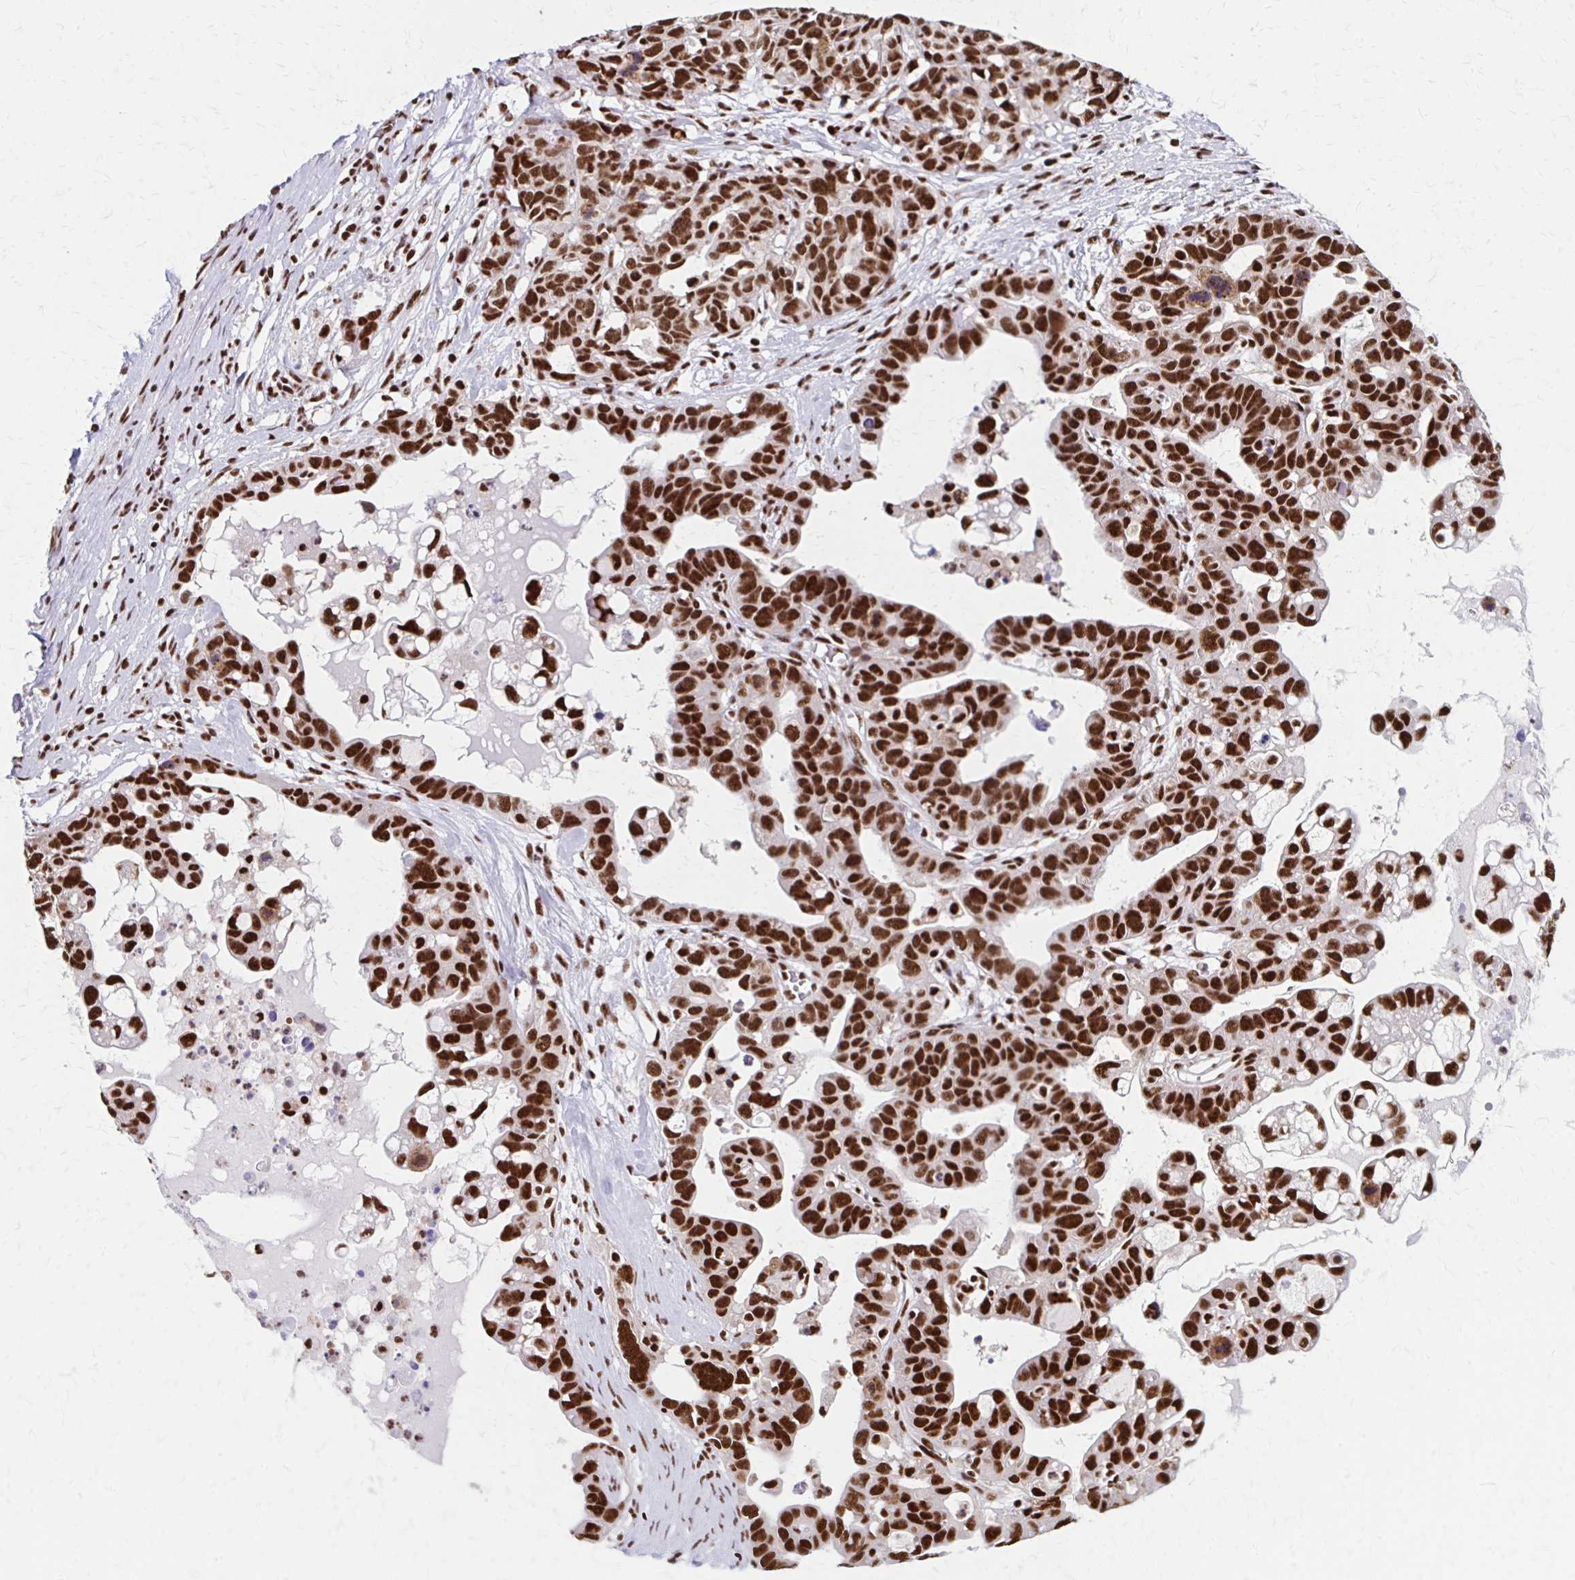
{"staining": {"intensity": "strong", "quantity": ">75%", "location": "nuclear"}, "tissue": "ovarian cancer", "cell_type": "Tumor cells", "image_type": "cancer", "snomed": [{"axis": "morphology", "description": "Cystadenocarcinoma, serous, NOS"}, {"axis": "topography", "description": "Ovary"}], "caption": "Ovarian cancer stained with IHC reveals strong nuclear staining in approximately >75% of tumor cells.", "gene": "CNKSR3", "patient": {"sex": "female", "age": 69}}